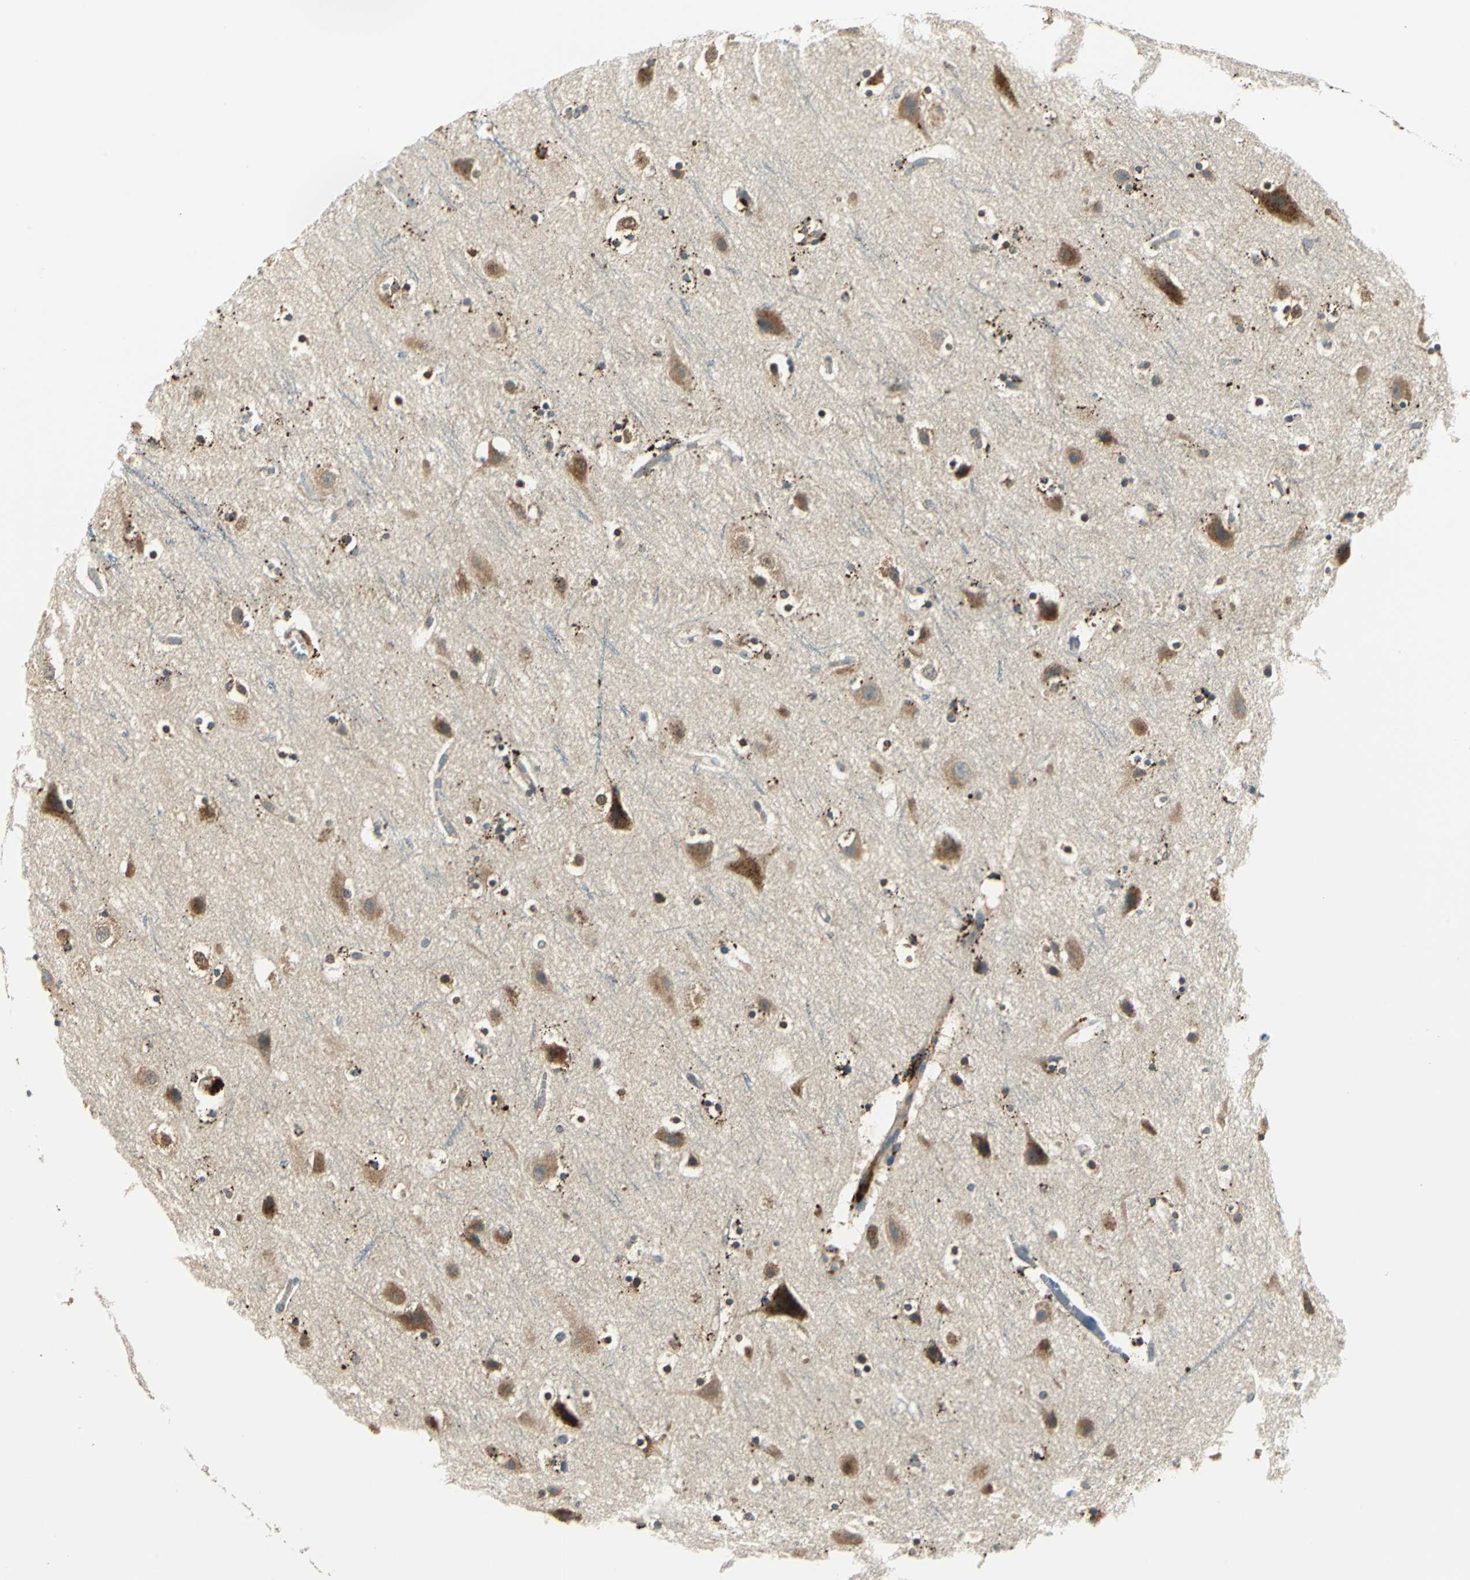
{"staining": {"intensity": "negative", "quantity": "none", "location": "none"}, "tissue": "cerebral cortex", "cell_type": "Endothelial cells", "image_type": "normal", "snomed": [{"axis": "morphology", "description": "Normal tissue, NOS"}, {"axis": "topography", "description": "Cerebral cortex"}], "caption": "IHC of benign cerebral cortex shows no staining in endothelial cells.", "gene": "NIT1", "patient": {"sex": "male", "age": 45}}